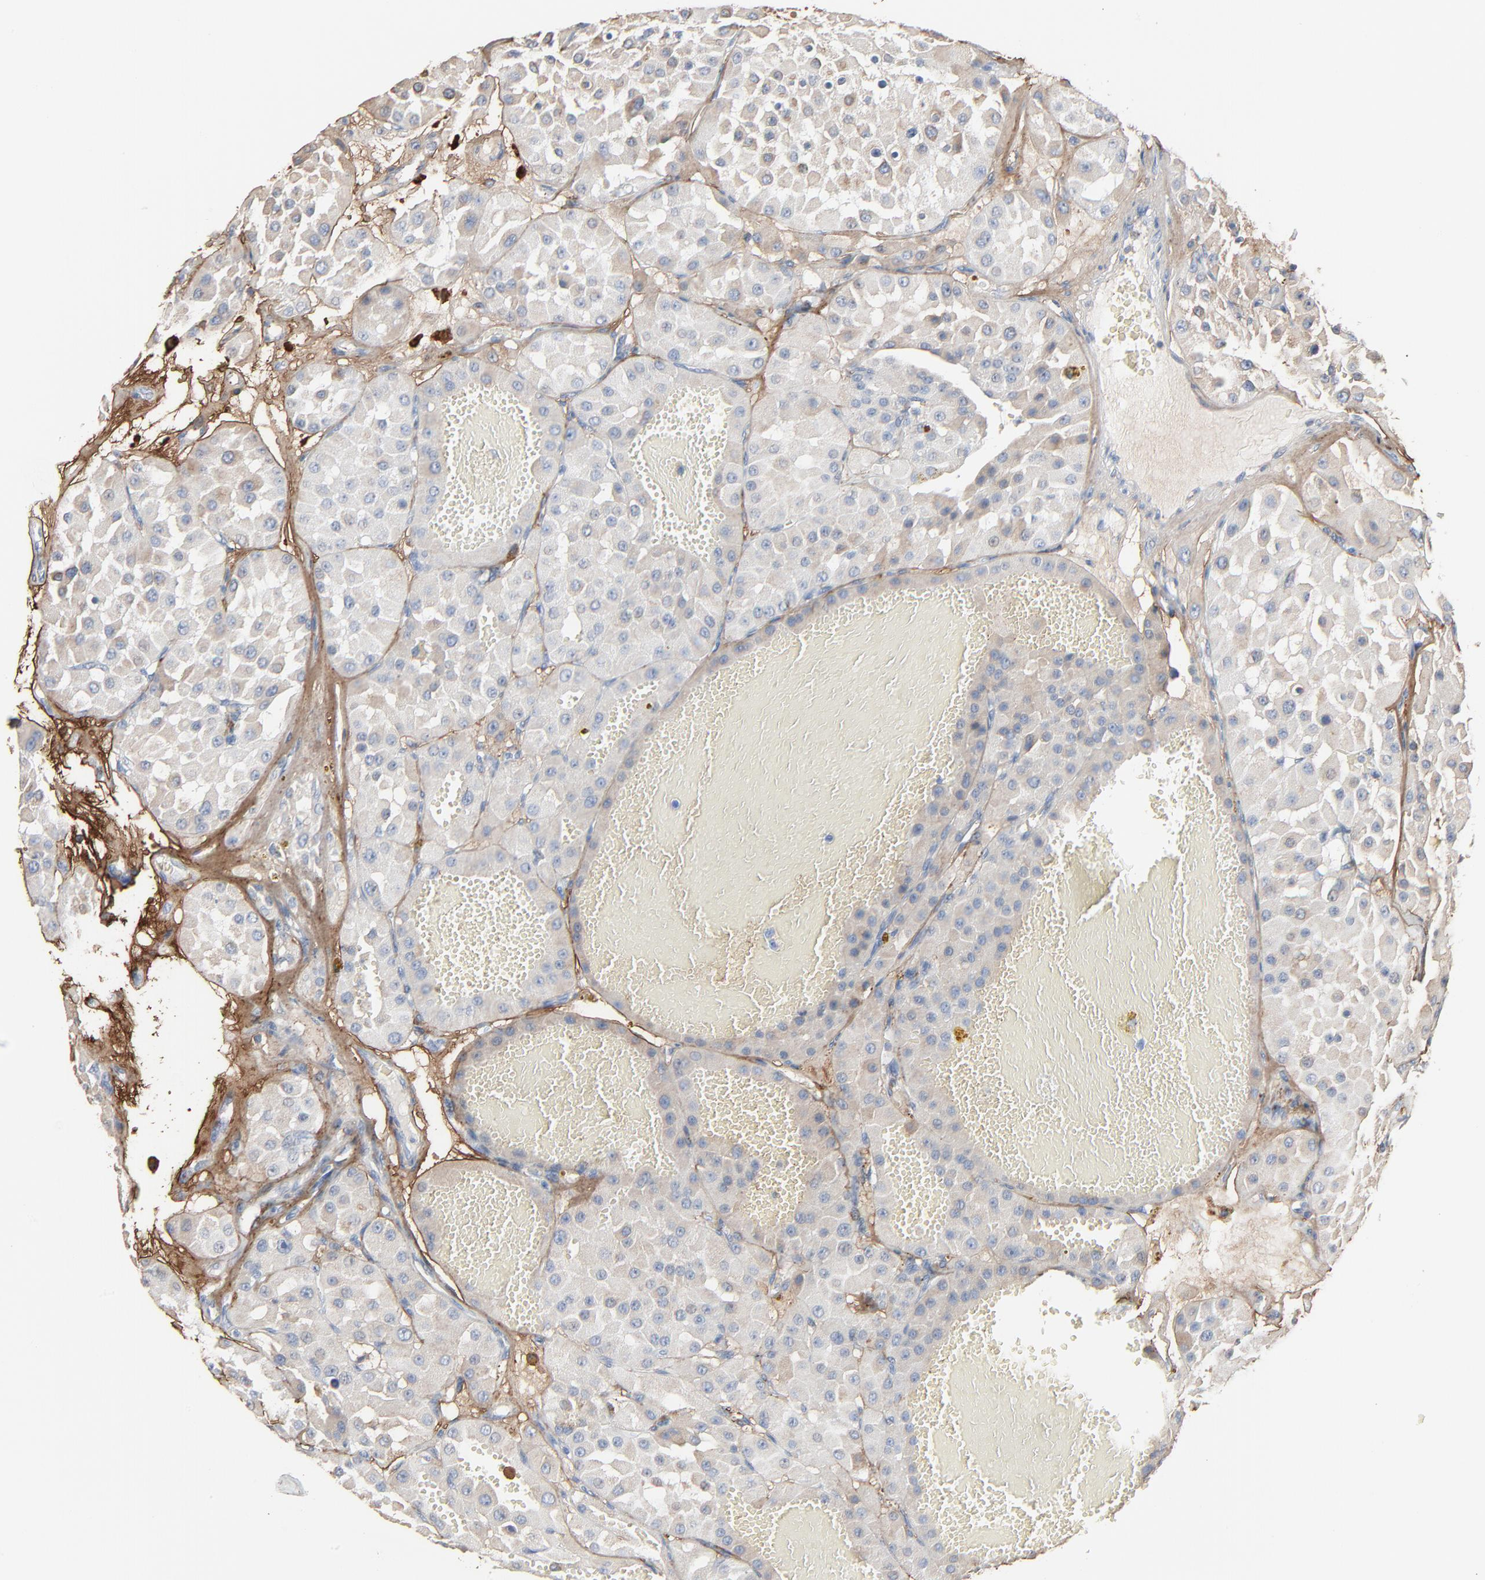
{"staining": {"intensity": "weak", "quantity": "25%-75%", "location": "cytoplasmic/membranous"}, "tissue": "renal cancer", "cell_type": "Tumor cells", "image_type": "cancer", "snomed": [{"axis": "morphology", "description": "Adenocarcinoma, uncertain malignant potential"}, {"axis": "topography", "description": "Kidney"}], "caption": "Brown immunohistochemical staining in human renal cancer demonstrates weak cytoplasmic/membranous expression in about 25%-75% of tumor cells. (IHC, brightfield microscopy, high magnification).", "gene": "BGN", "patient": {"sex": "male", "age": 63}}